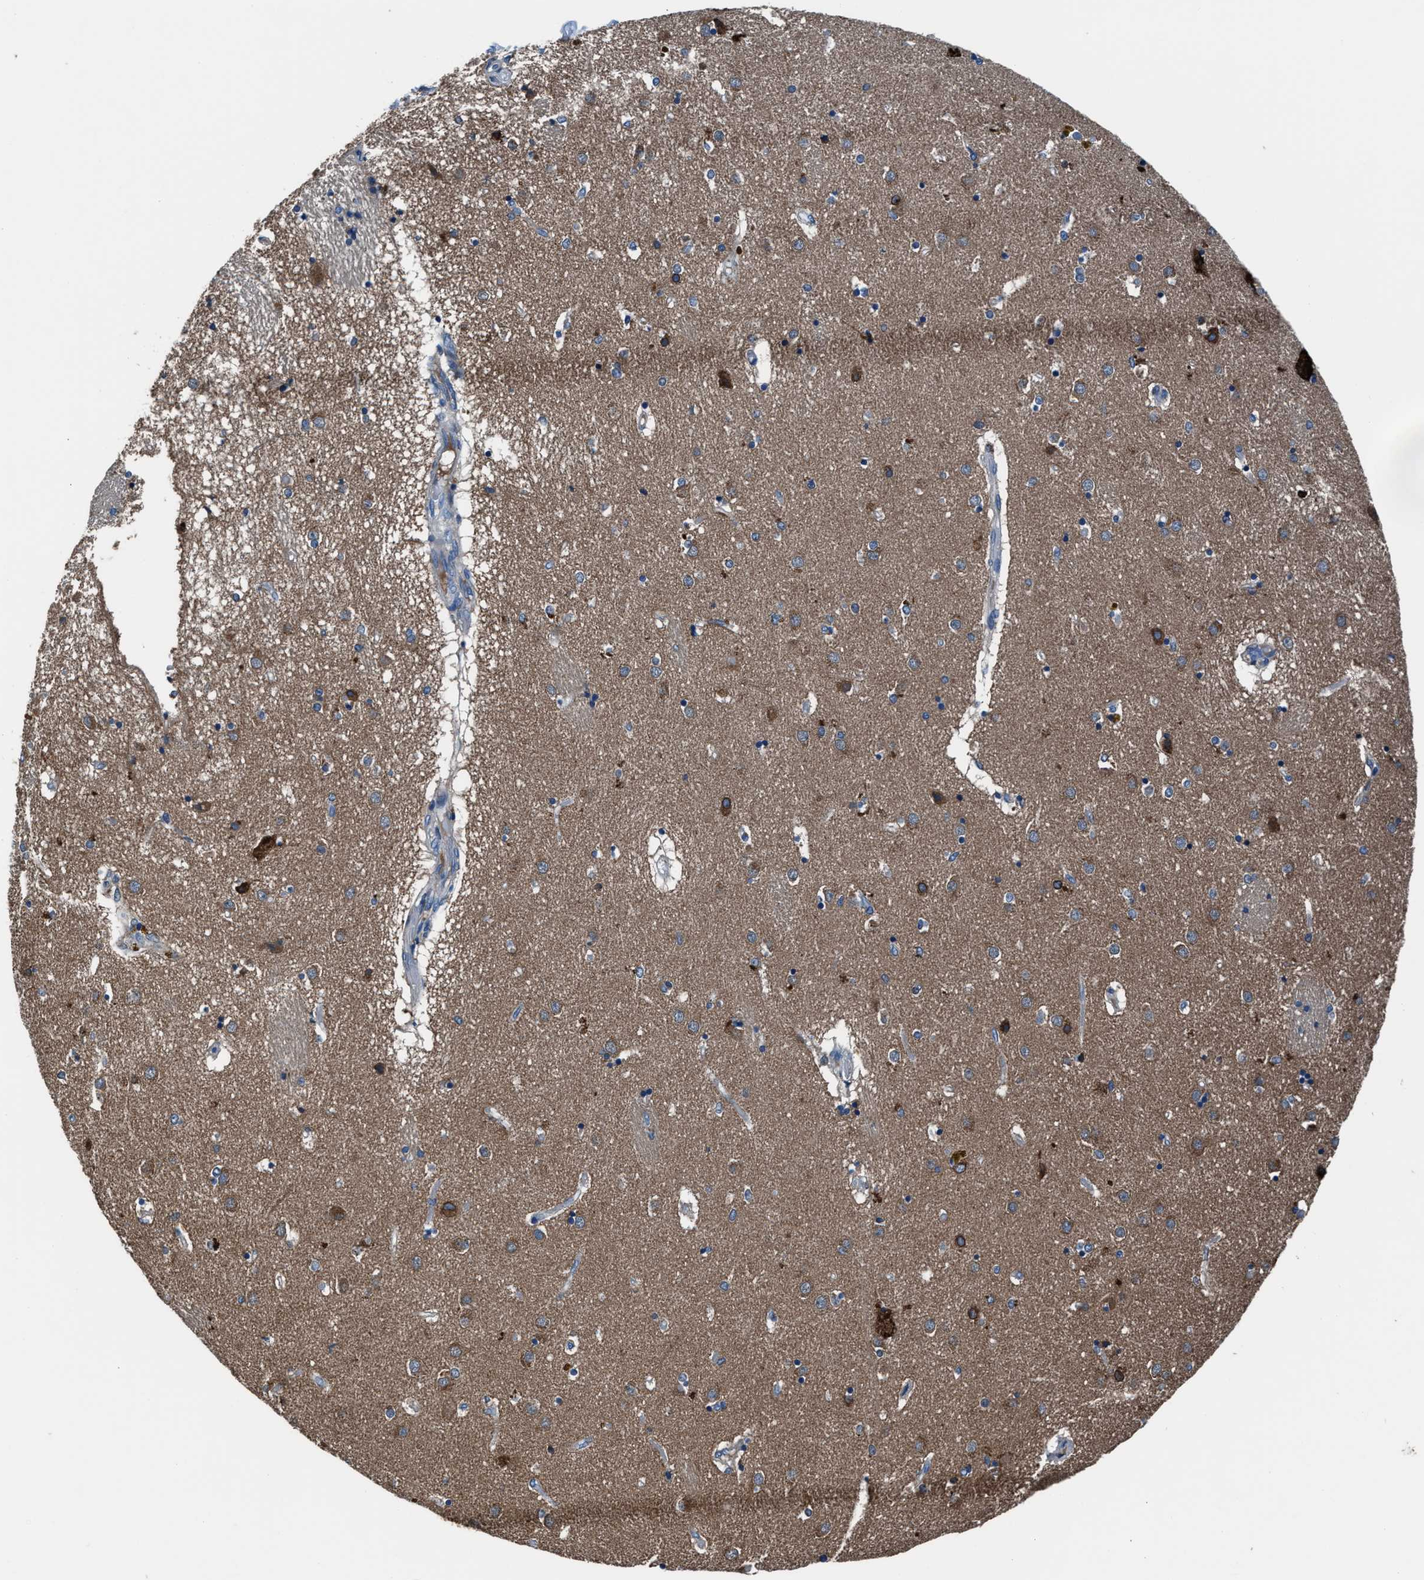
{"staining": {"intensity": "strong", "quantity": "<25%", "location": "cytoplasmic/membranous"}, "tissue": "caudate", "cell_type": "Glial cells", "image_type": "normal", "snomed": [{"axis": "morphology", "description": "Normal tissue, NOS"}, {"axis": "topography", "description": "Lateral ventricle wall"}], "caption": "IHC staining of unremarkable caudate, which exhibits medium levels of strong cytoplasmic/membranous staining in about <25% of glial cells indicating strong cytoplasmic/membranous protein staining. The staining was performed using DAB (3,3'-diaminobenzidine) (brown) for protein detection and nuclei were counterstained in hematoxylin (blue).", "gene": "PRTFDC1", "patient": {"sex": "male", "age": 70}}